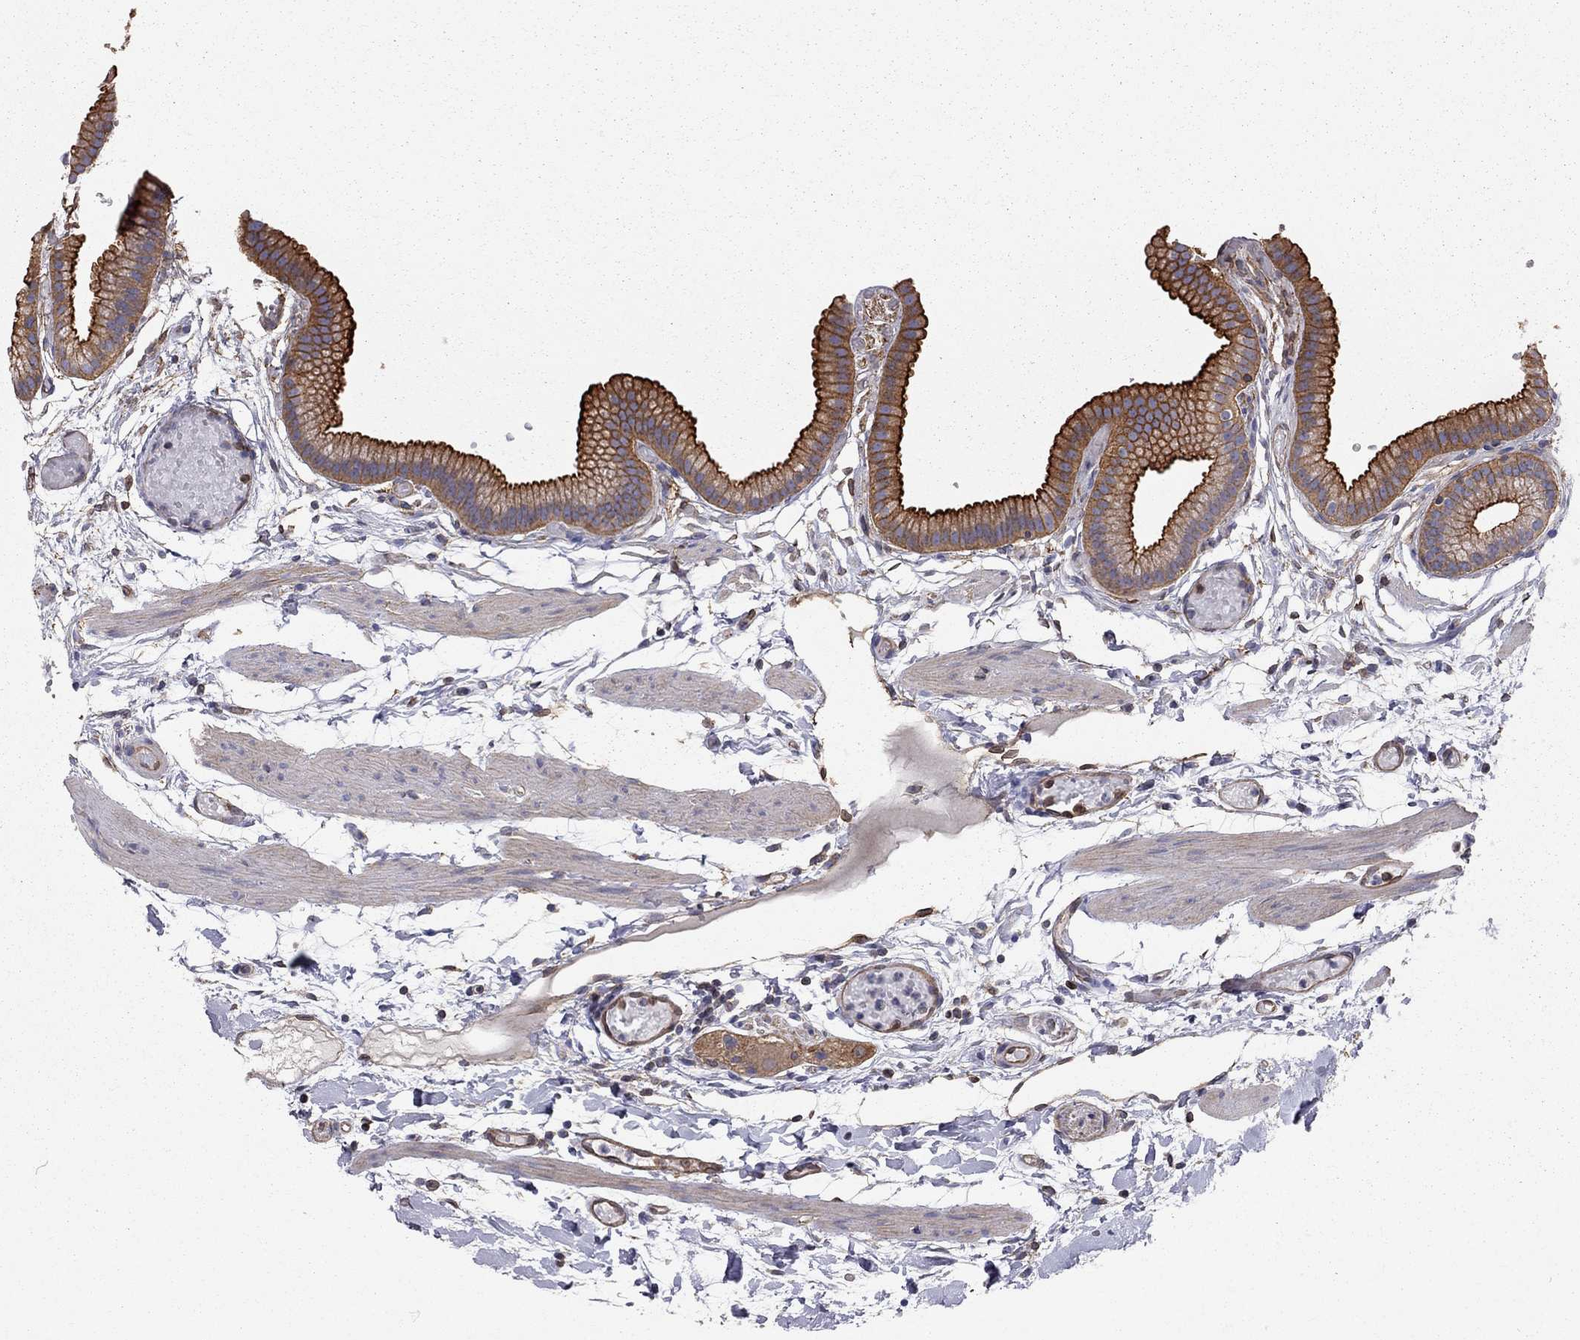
{"staining": {"intensity": "strong", "quantity": "25%-75%", "location": "cytoplasmic/membranous"}, "tissue": "gallbladder", "cell_type": "Glandular cells", "image_type": "normal", "snomed": [{"axis": "morphology", "description": "Normal tissue, NOS"}, {"axis": "topography", "description": "Gallbladder"}], "caption": "A high-resolution micrograph shows immunohistochemistry staining of benign gallbladder, which displays strong cytoplasmic/membranous positivity in about 25%-75% of glandular cells.", "gene": "BICDL2", "patient": {"sex": "female", "age": 45}}